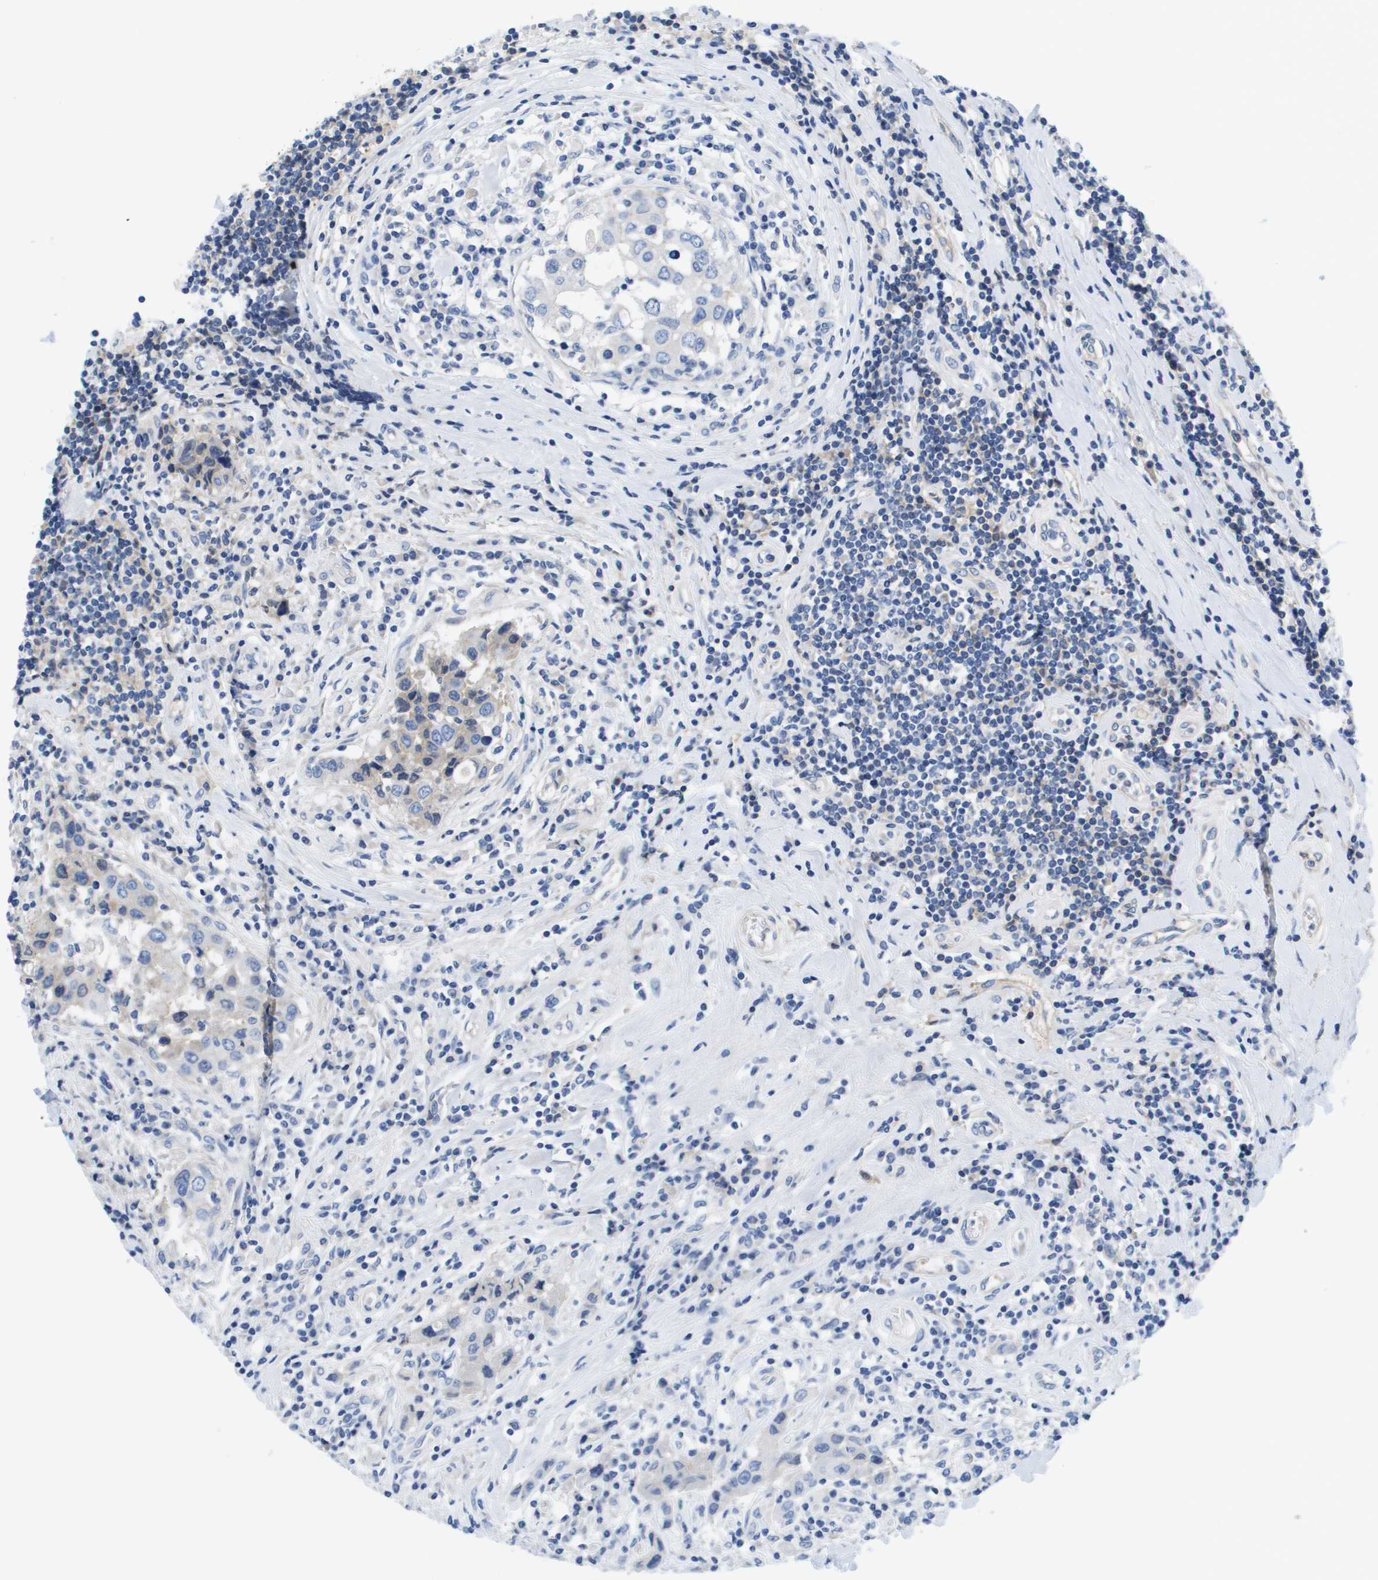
{"staining": {"intensity": "negative", "quantity": "none", "location": "none"}, "tissue": "breast cancer", "cell_type": "Tumor cells", "image_type": "cancer", "snomed": [{"axis": "morphology", "description": "Duct carcinoma"}, {"axis": "topography", "description": "Breast"}], "caption": "High power microscopy image of an immunohistochemistry micrograph of breast infiltrating ductal carcinoma, revealing no significant expression in tumor cells.", "gene": "APOA1", "patient": {"sex": "female", "age": 27}}